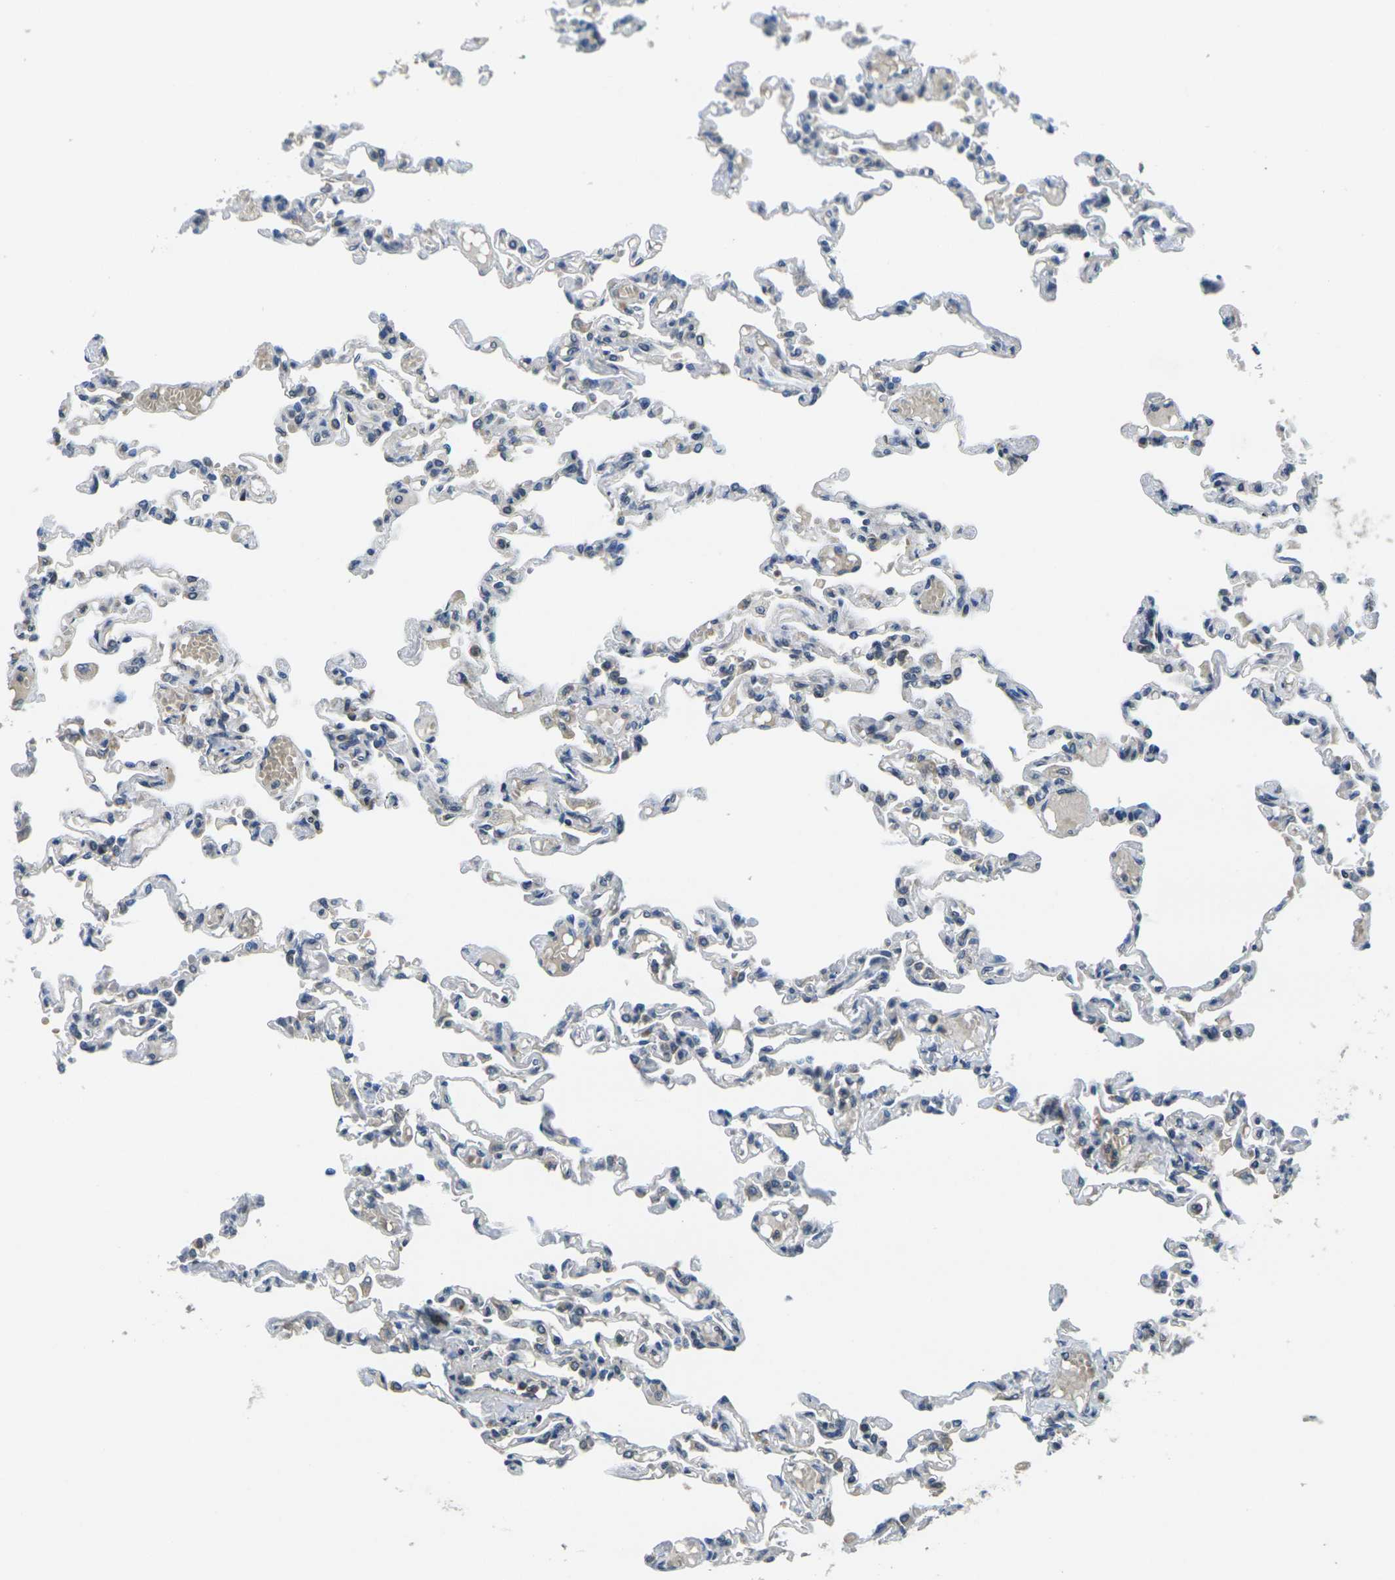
{"staining": {"intensity": "weak", "quantity": "<25%", "location": "cytoplasmic/membranous"}, "tissue": "lung", "cell_type": "Alveolar cells", "image_type": "normal", "snomed": [{"axis": "morphology", "description": "Normal tissue, NOS"}, {"axis": "topography", "description": "Lung"}], "caption": "There is no significant expression in alveolar cells of lung. (DAB (3,3'-diaminobenzidine) immunohistochemistry visualized using brightfield microscopy, high magnification).", "gene": "MINAR2", "patient": {"sex": "male", "age": 21}}